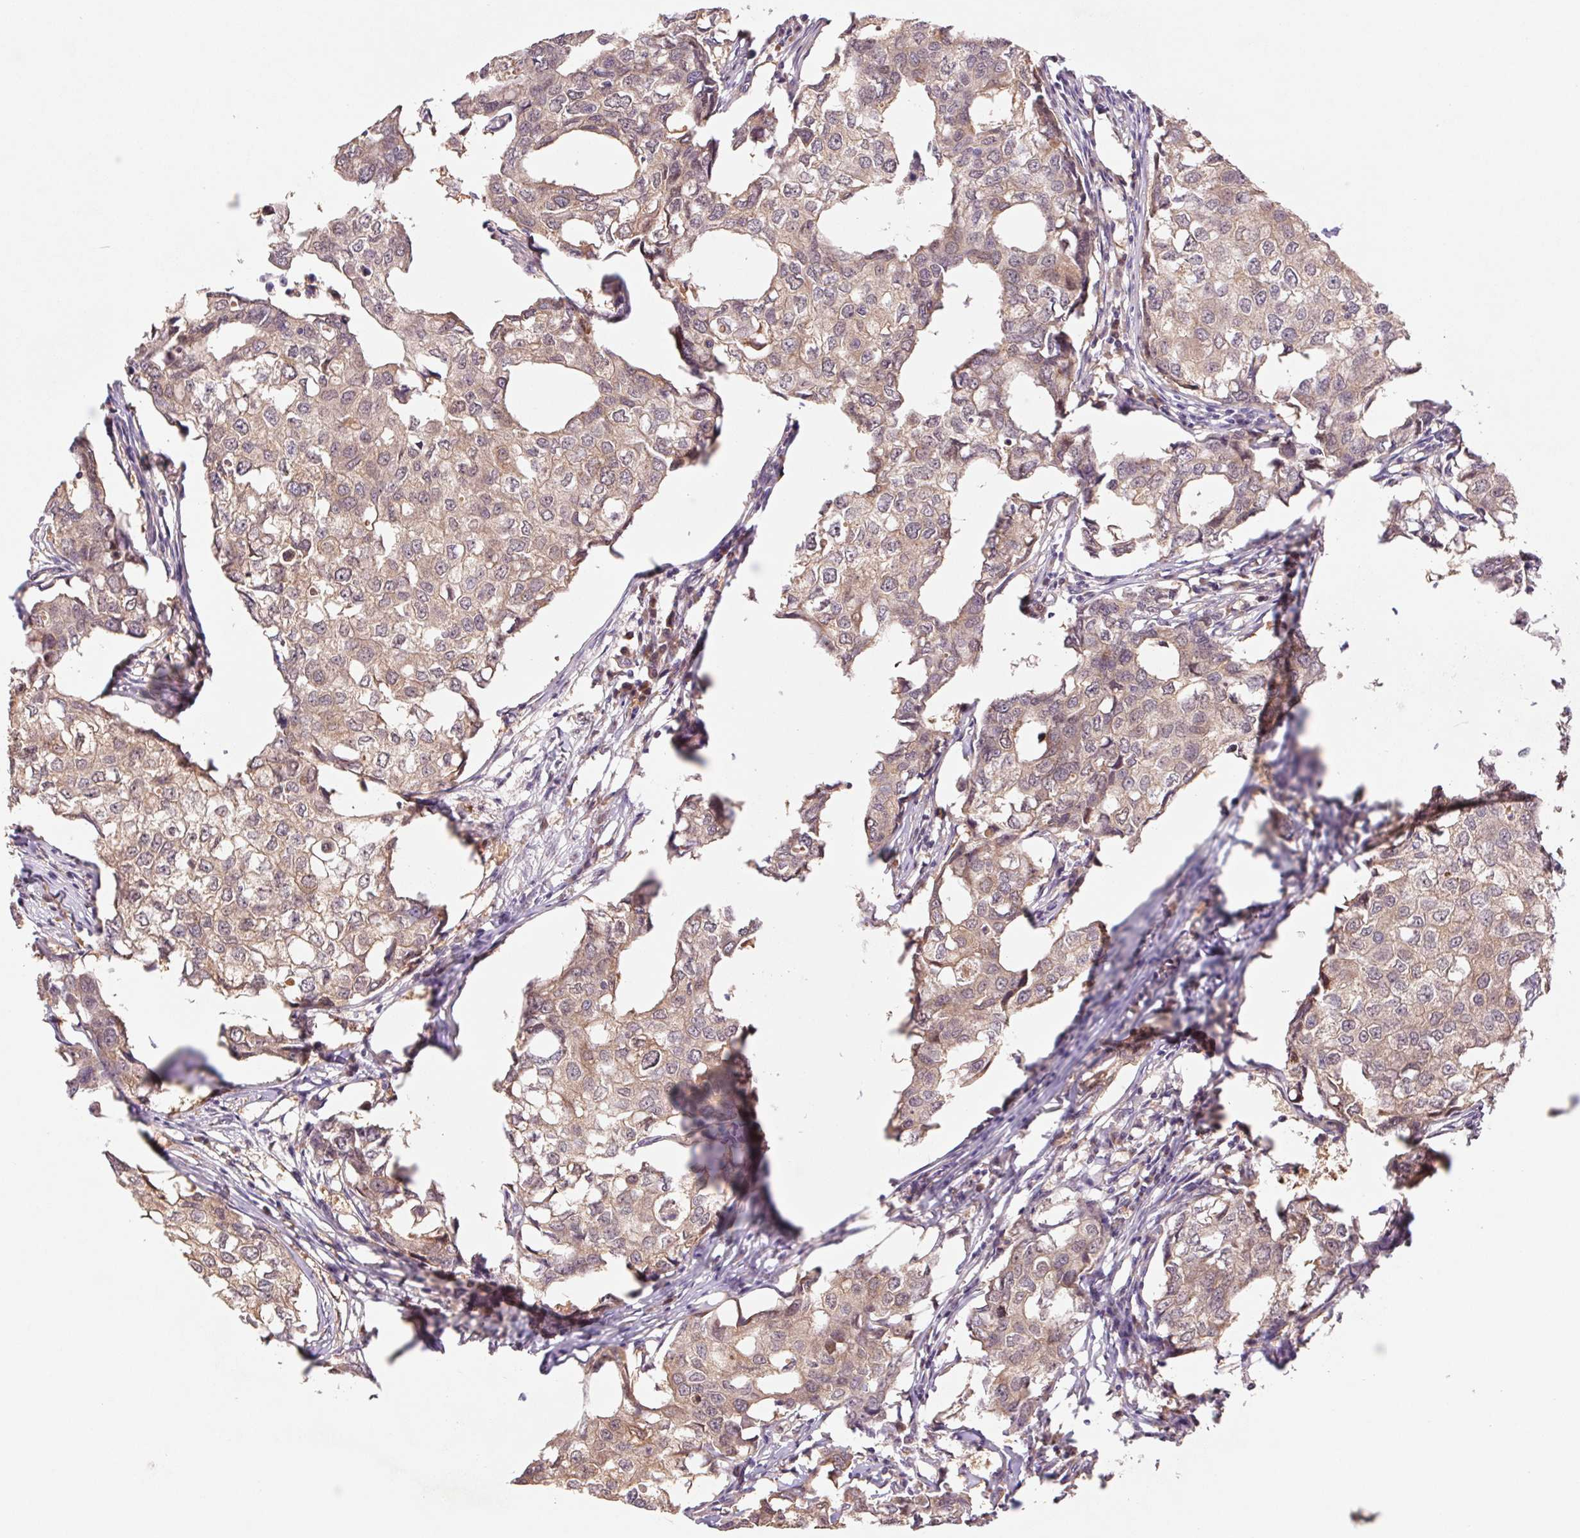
{"staining": {"intensity": "weak", "quantity": ">75%", "location": "cytoplasmic/membranous"}, "tissue": "breast cancer", "cell_type": "Tumor cells", "image_type": "cancer", "snomed": [{"axis": "morphology", "description": "Duct carcinoma"}, {"axis": "topography", "description": "Breast"}], "caption": "Brown immunohistochemical staining in human breast infiltrating ductal carcinoma demonstrates weak cytoplasmic/membranous expression in about >75% of tumor cells.", "gene": "RRM1", "patient": {"sex": "female", "age": 27}}